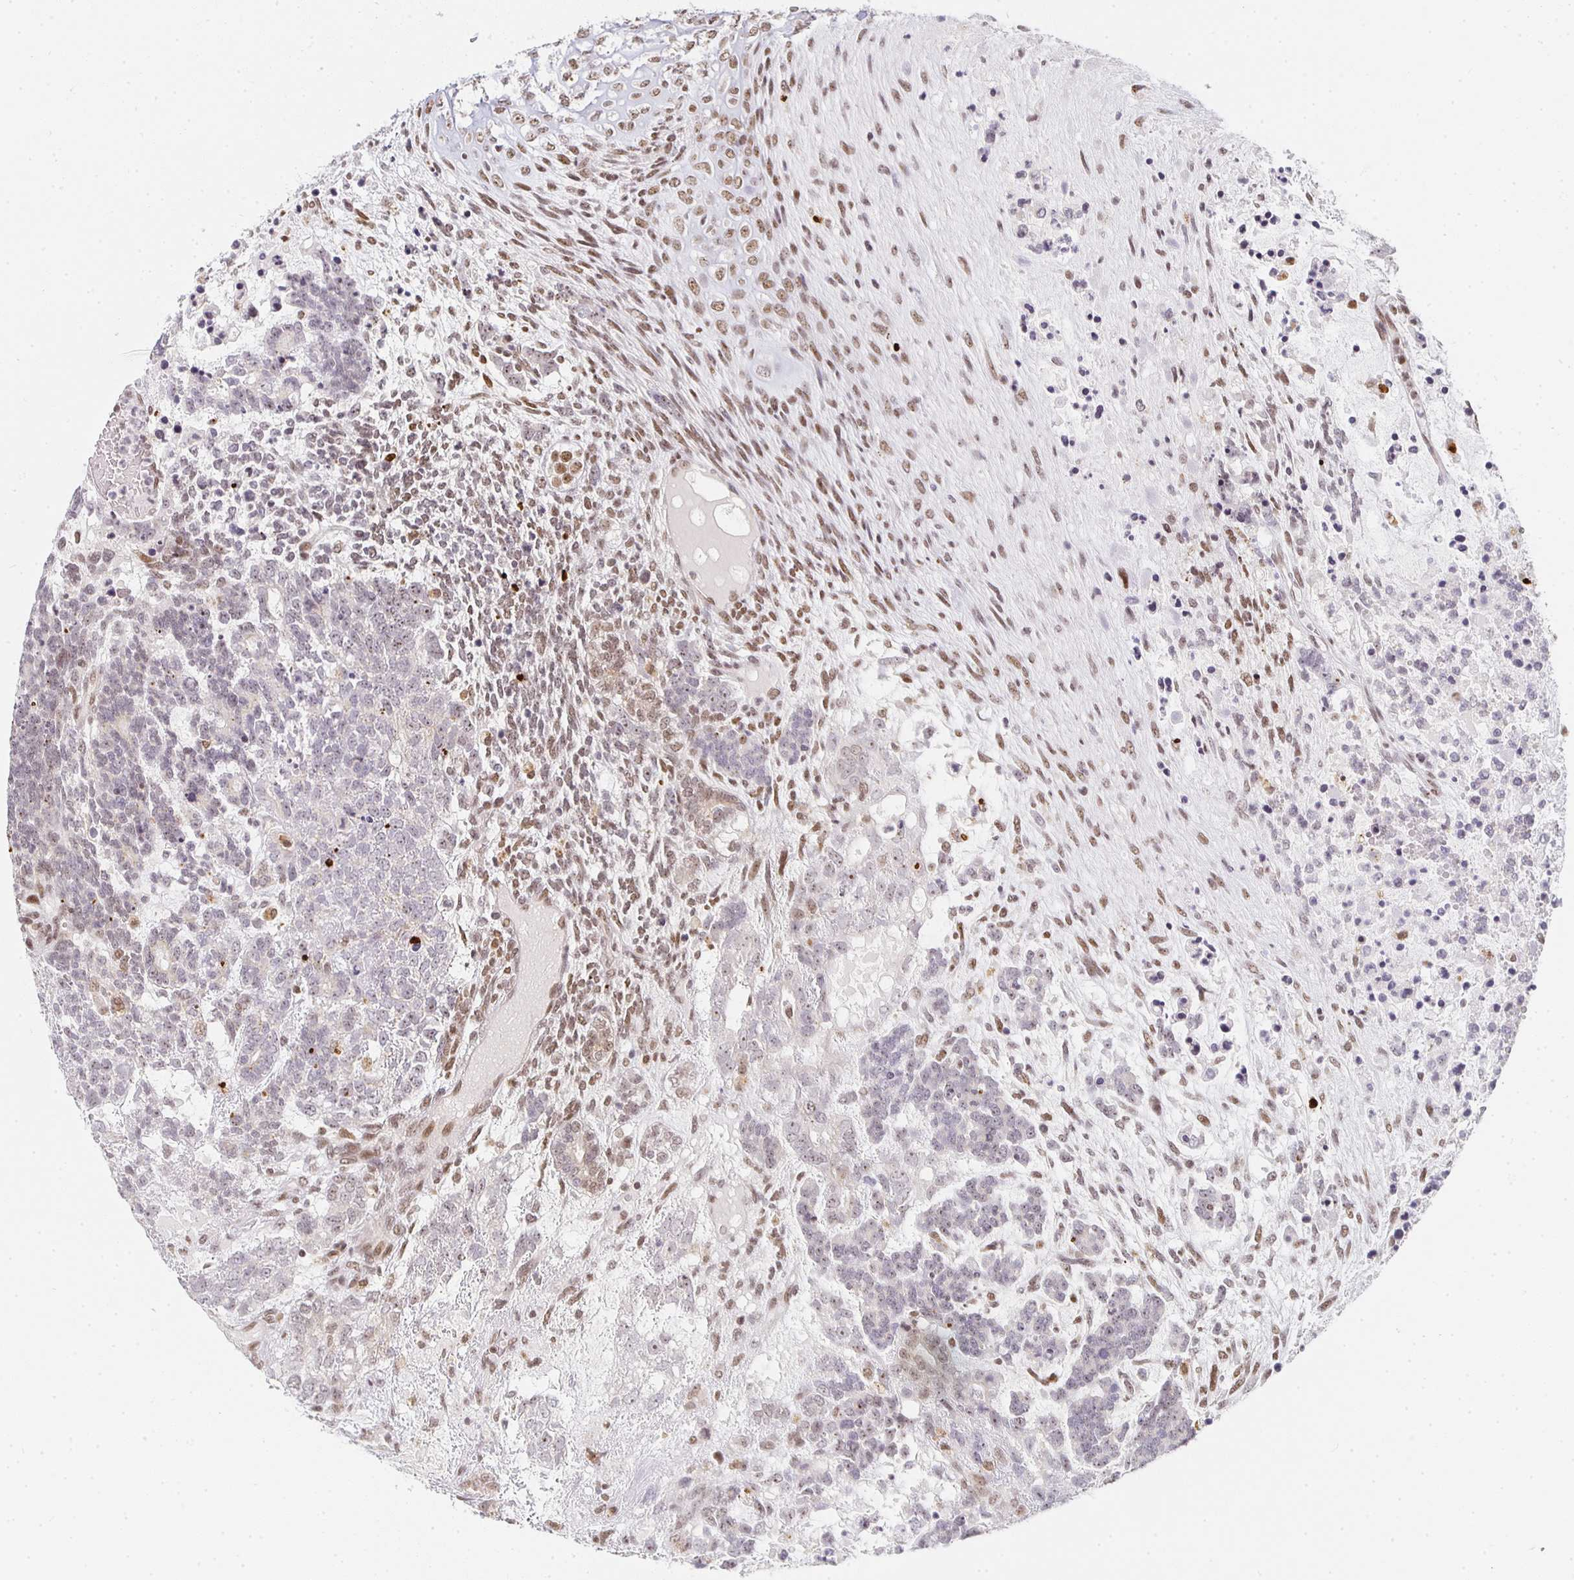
{"staining": {"intensity": "moderate", "quantity": "<25%", "location": "nuclear"}, "tissue": "testis cancer", "cell_type": "Tumor cells", "image_type": "cancer", "snomed": [{"axis": "morphology", "description": "Carcinoma, Embryonal, NOS"}, {"axis": "topography", "description": "Testis"}], "caption": "This is a photomicrograph of IHC staining of embryonal carcinoma (testis), which shows moderate staining in the nuclear of tumor cells.", "gene": "SMARCA2", "patient": {"sex": "male", "age": 23}}